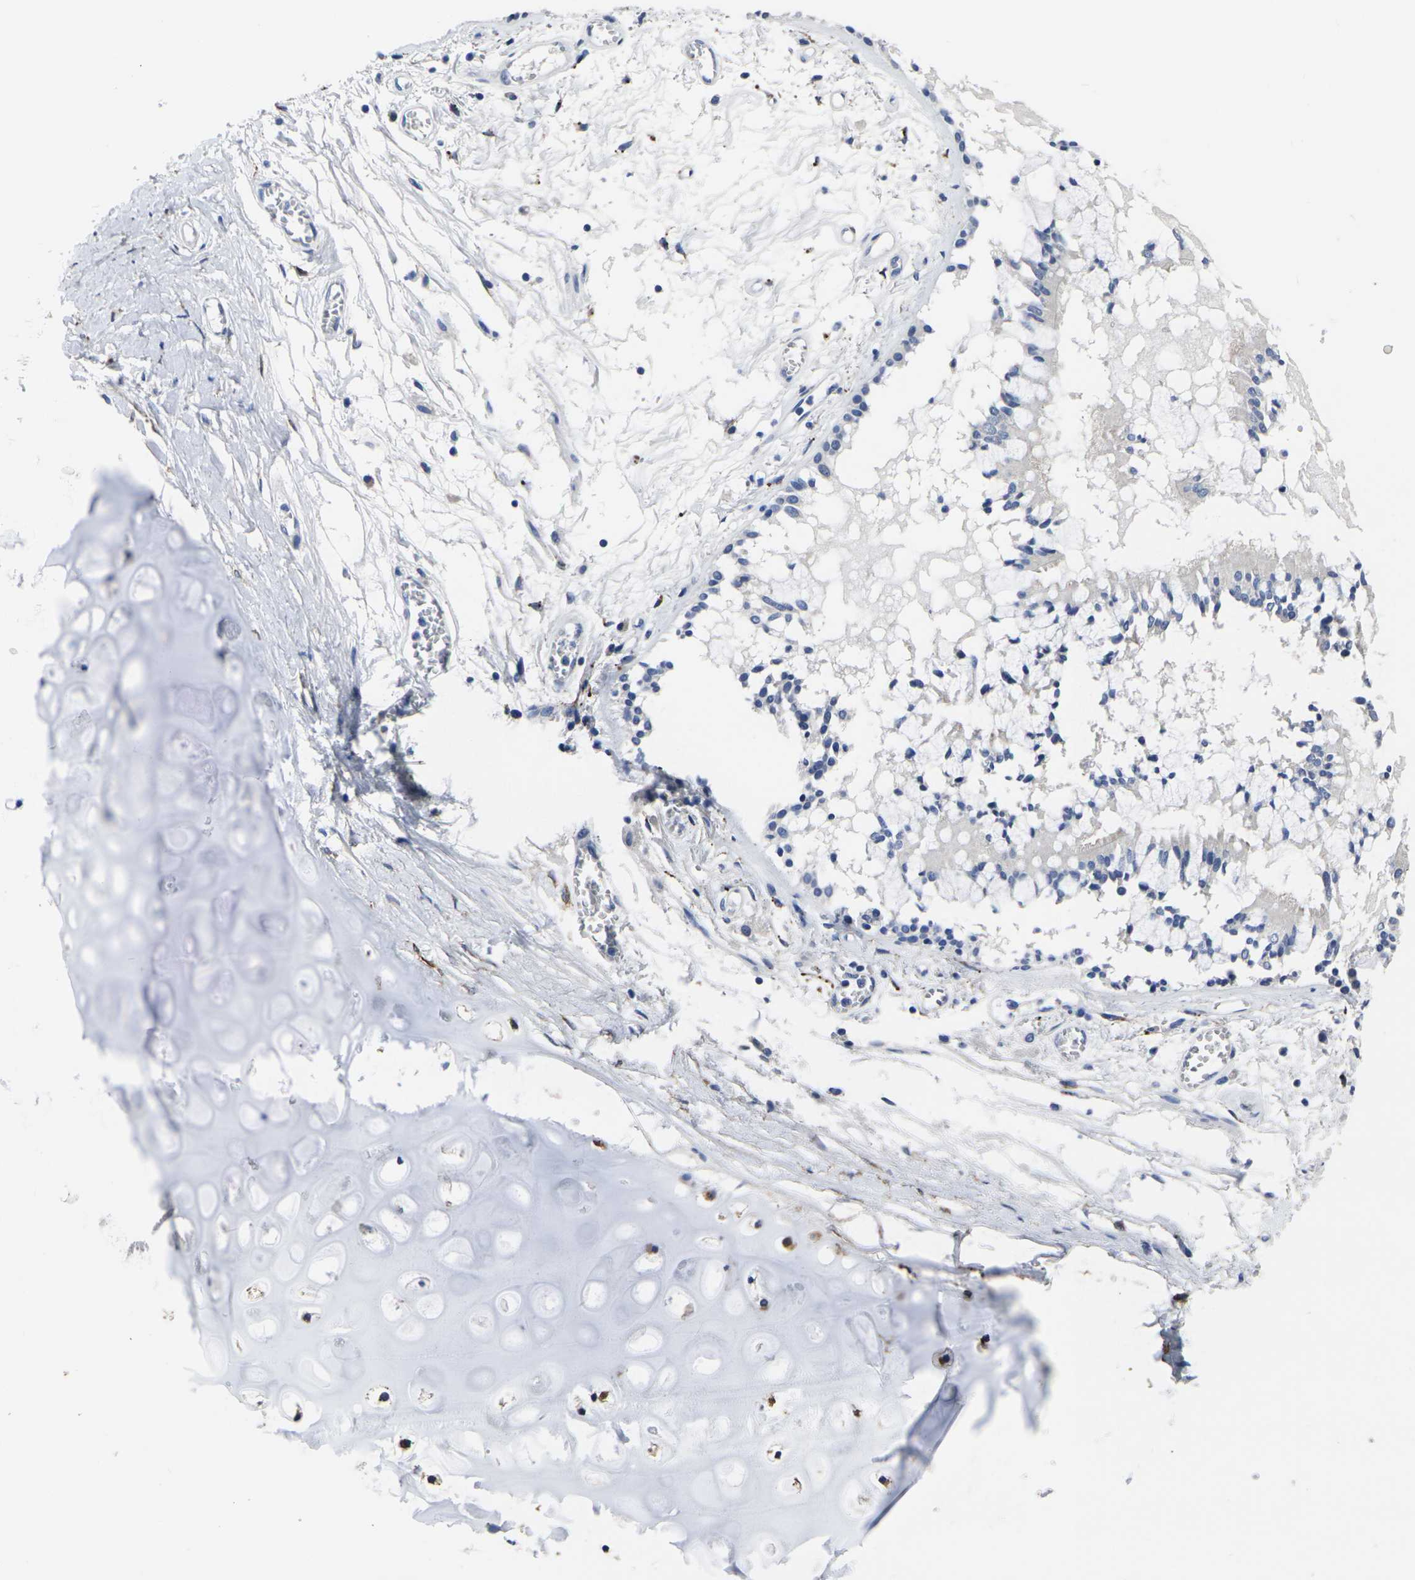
{"staining": {"intensity": "weak", "quantity": ">75%", "location": "cytoplasmic/membranous"}, "tissue": "bronchus", "cell_type": "Respiratory epithelial cells", "image_type": "normal", "snomed": [{"axis": "morphology", "description": "Normal tissue, NOS"}, {"axis": "morphology", "description": "Inflammation, NOS"}, {"axis": "topography", "description": "Cartilage tissue"}, {"axis": "topography", "description": "Lung"}], "caption": "A brown stain labels weak cytoplasmic/membranous staining of a protein in respiratory epithelial cells of unremarkable bronchus. (DAB = brown stain, brightfield microscopy at high magnification).", "gene": "CYP2C8", "patient": {"sex": "male", "age": 71}}